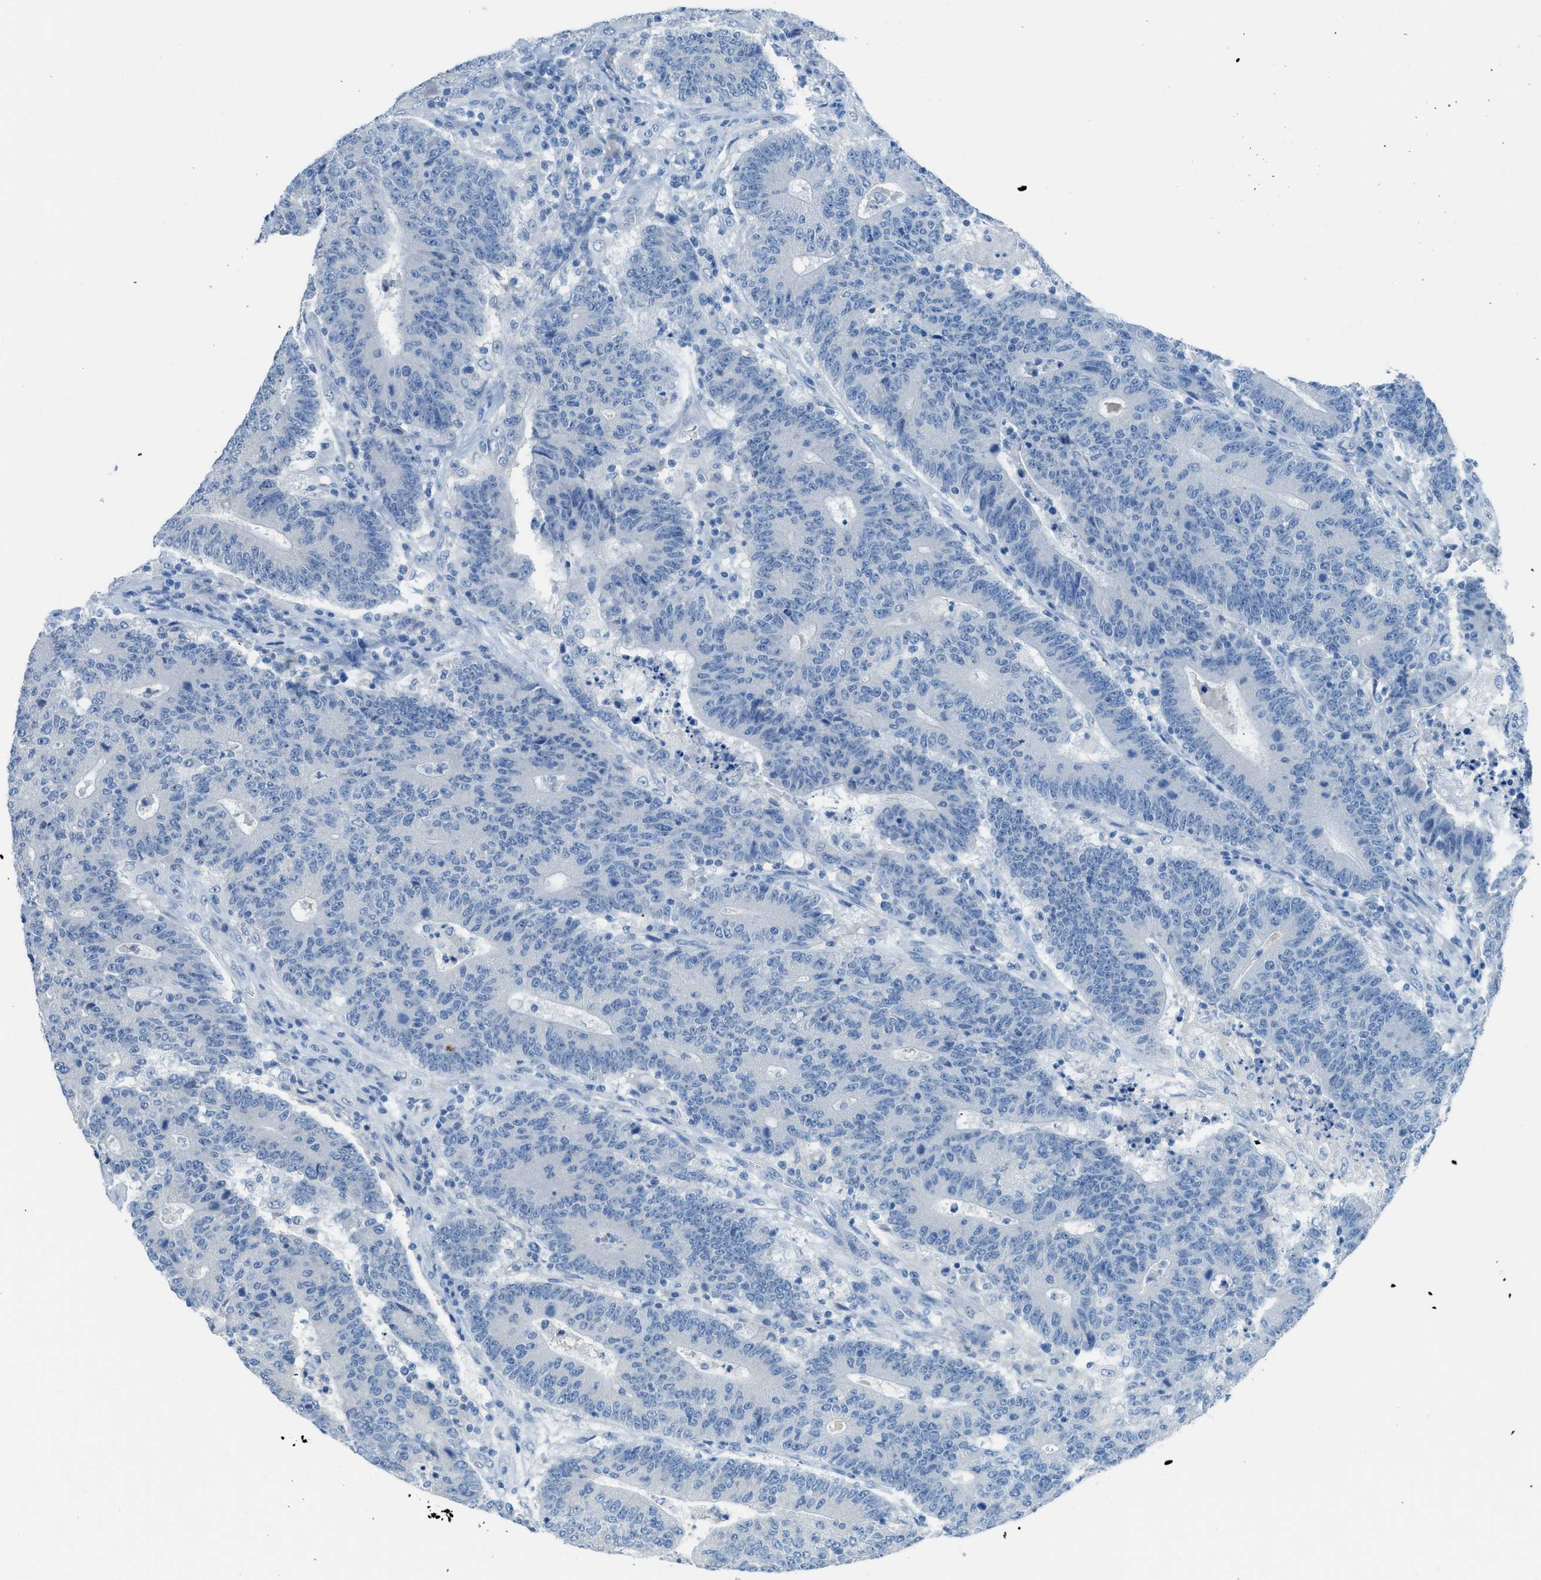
{"staining": {"intensity": "negative", "quantity": "none", "location": "none"}, "tissue": "colorectal cancer", "cell_type": "Tumor cells", "image_type": "cancer", "snomed": [{"axis": "morphology", "description": "Normal tissue, NOS"}, {"axis": "morphology", "description": "Adenocarcinoma, NOS"}, {"axis": "topography", "description": "Colon"}], "caption": "High magnification brightfield microscopy of colorectal cancer stained with DAB (brown) and counterstained with hematoxylin (blue): tumor cells show no significant positivity.", "gene": "ACAN", "patient": {"sex": "female", "age": 75}}